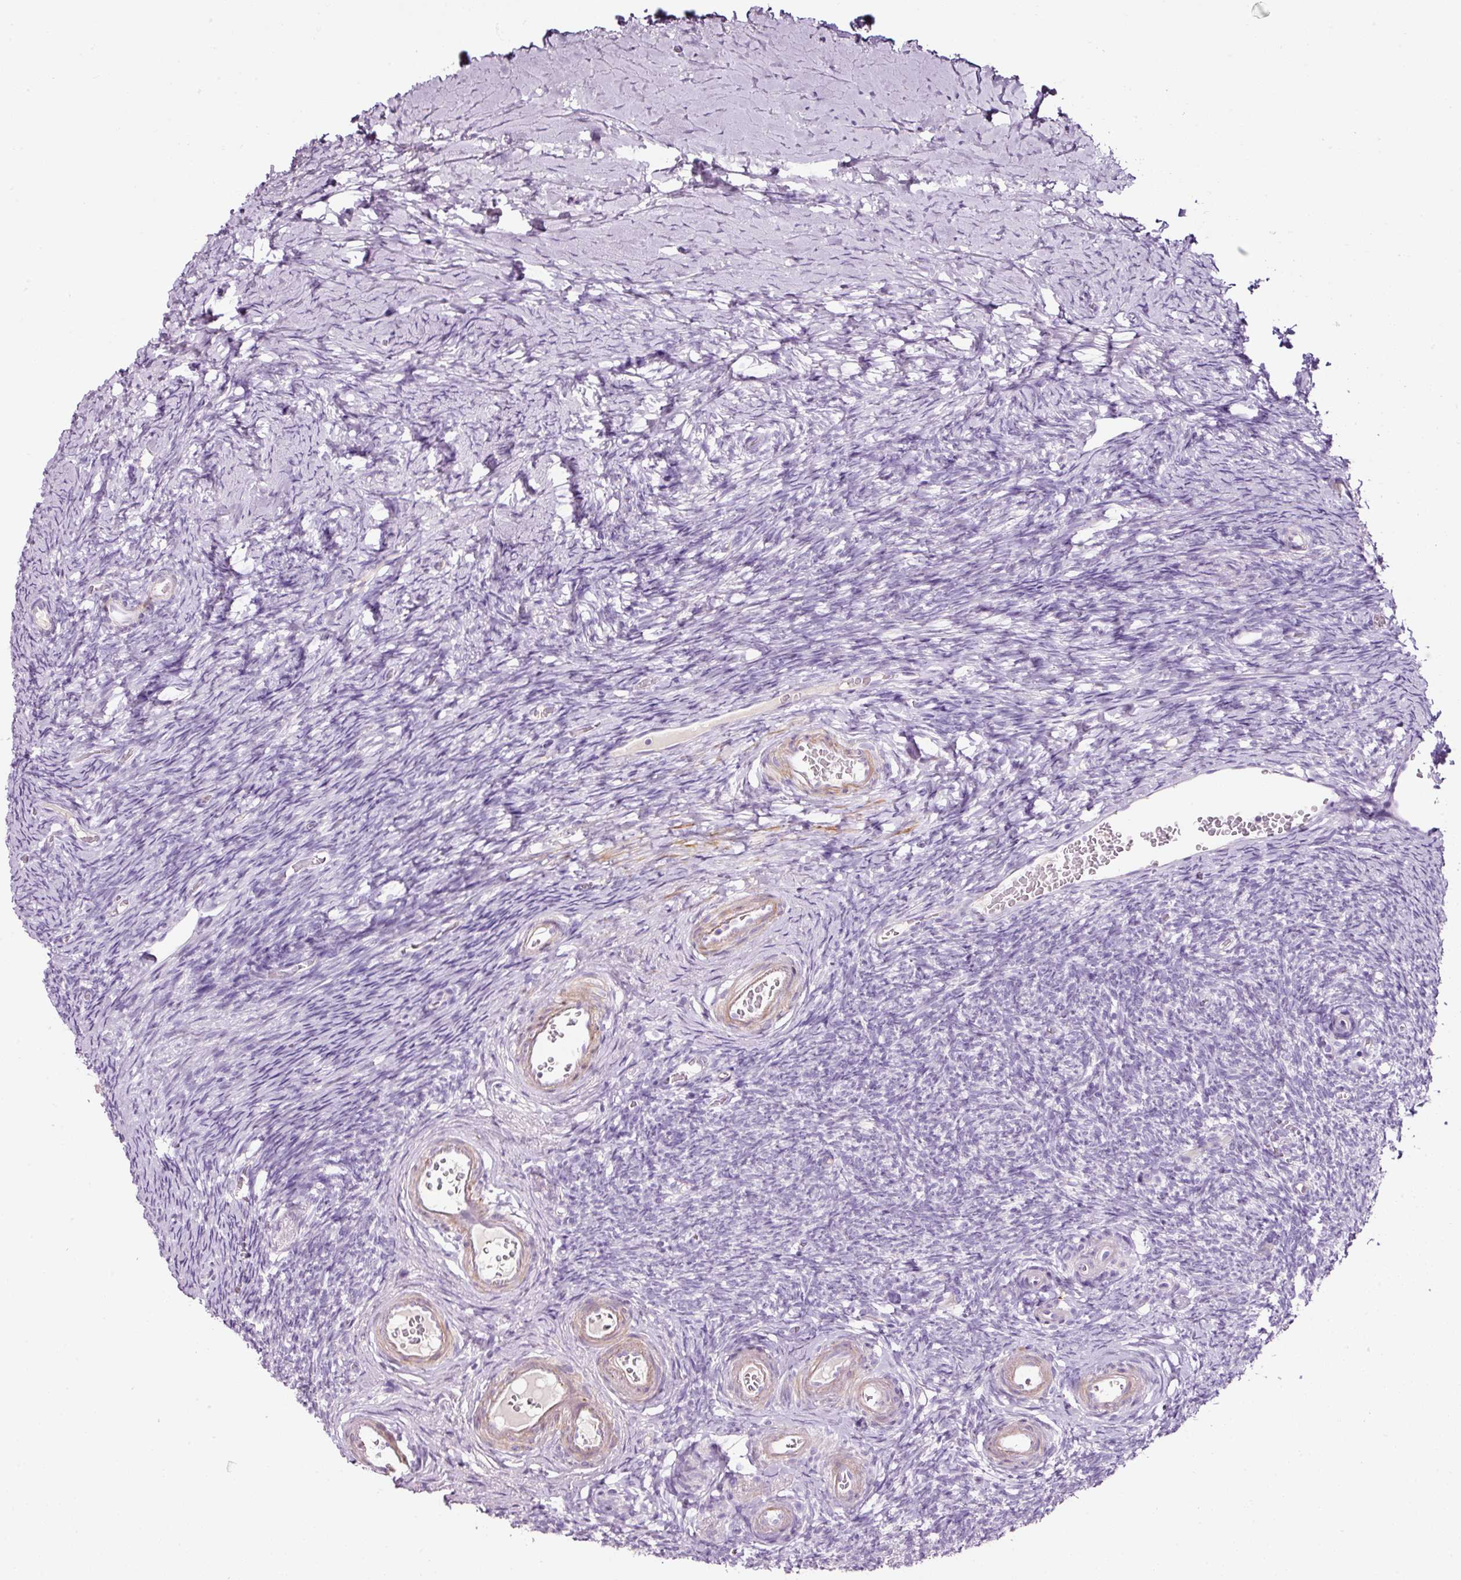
{"staining": {"intensity": "negative", "quantity": "none", "location": "none"}, "tissue": "ovary", "cell_type": "Follicle cells", "image_type": "normal", "snomed": [{"axis": "morphology", "description": "Normal tissue, NOS"}, {"axis": "topography", "description": "Ovary"}], "caption": "There is no significant positivity in follicle cells of ovary. (DAB (3,3'-diaminobenzidine) immunohistochemistry (IHC), high magnification).", "gene": "CYB561A3", "patient": {"sex": "female", "age": 39}}